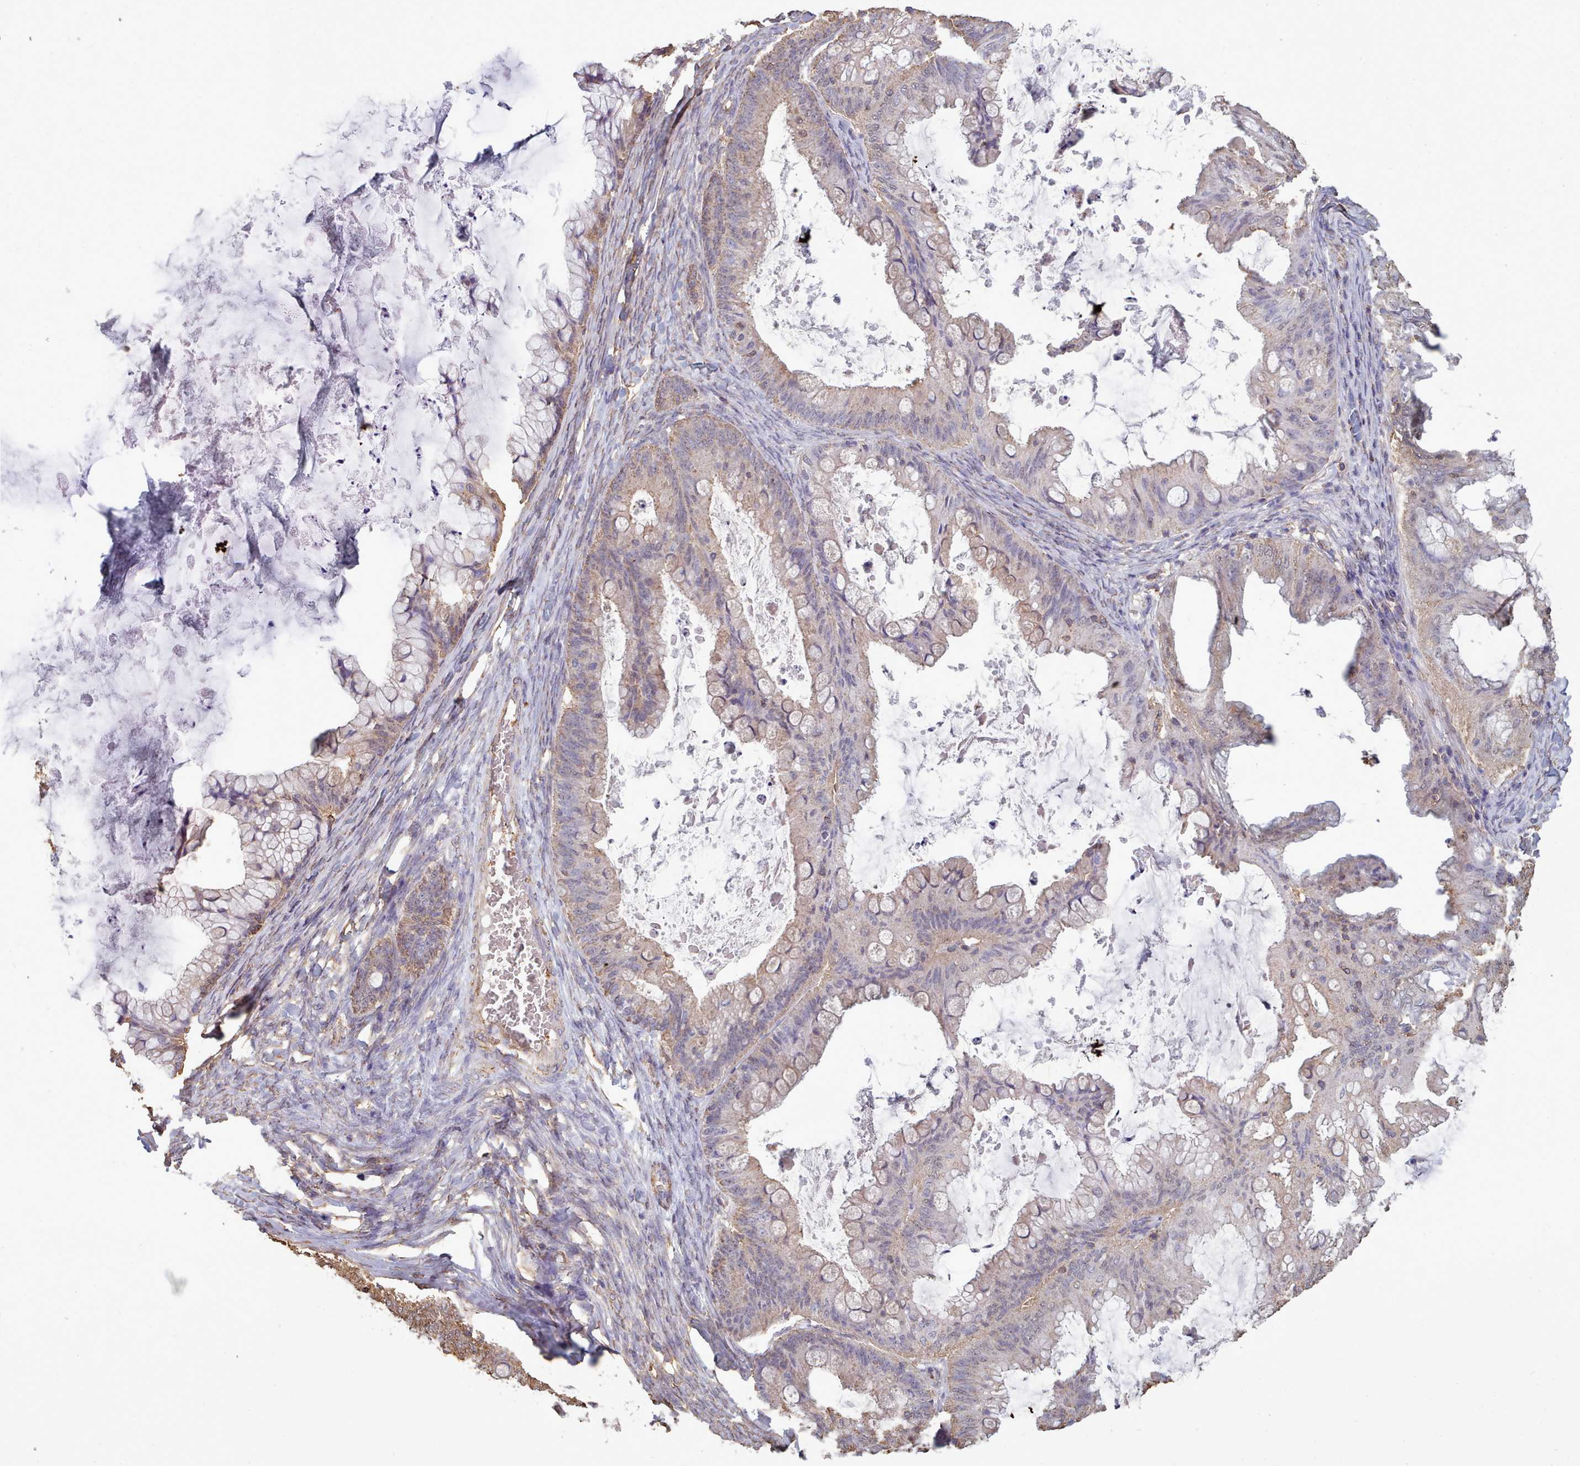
{"staining": {"intensity": "weak", "quantity": "<25%", "location": "cytoplasmic/membranous"}, "tissue": "ovarian cancer", "cell_type": "Tumor cells", "image_type": "cancer", "snomed": [{"axis": "morphology", "description": "Cystadenocarcinoma, mucinous, NOS"}, {"axis": "topography", "description": "Ovary"}], "caption": "IHC photomicrograph of ovarian cancer (mucinous cystadenocarcinoma) stained for a protein (brown), which demonstrates no expression in tumor cells.", "gene": "METRN", "patient": {"sex": "female", "age": 35}}